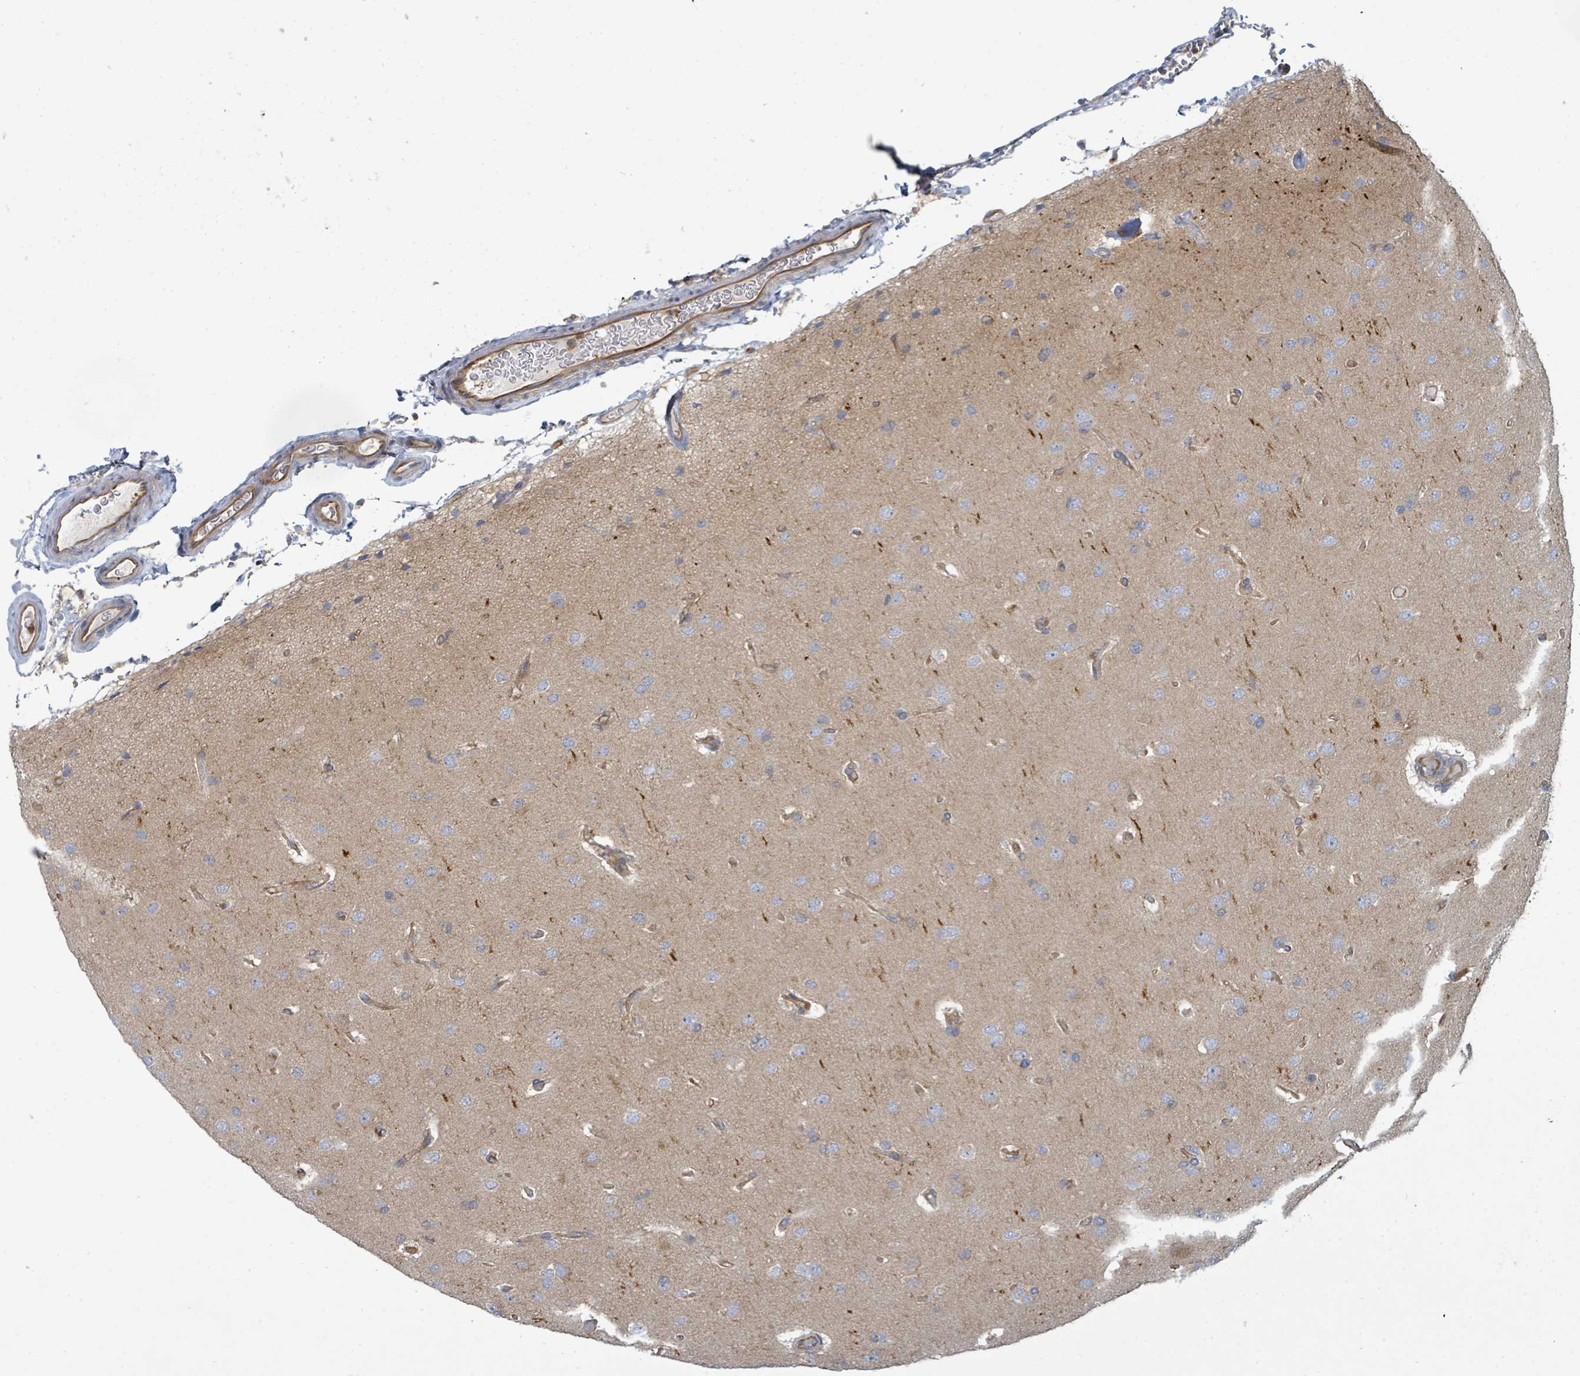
{"staining": {"intensity": "negative", "quantity": "none", "location": "none"}, "tissue": "glioma", "cell_type": "Tumor cells", "image_type": "cancer", "snomed": [{"axis": "morphology", "description": "Glioma, malignant, High grade"}, {"axis": "topography", "description": "Brain"}], "caption": "This photomicrograph is of malignant glioma (high-grade) stained with immunohistochemistry (IHC) to label a protein in brown with the nuclei are counter-stained blue. There is no expression in tumor cells. Brightfield microscopy of immunohistochemistry (IHC) stained with DAB (3,3'-diaminobenzidine) (brown) and hematoxylin (blue), captured at high magnification.", "gene": "BOLA2B", "patient": {"sex": "male", "age": 77}}